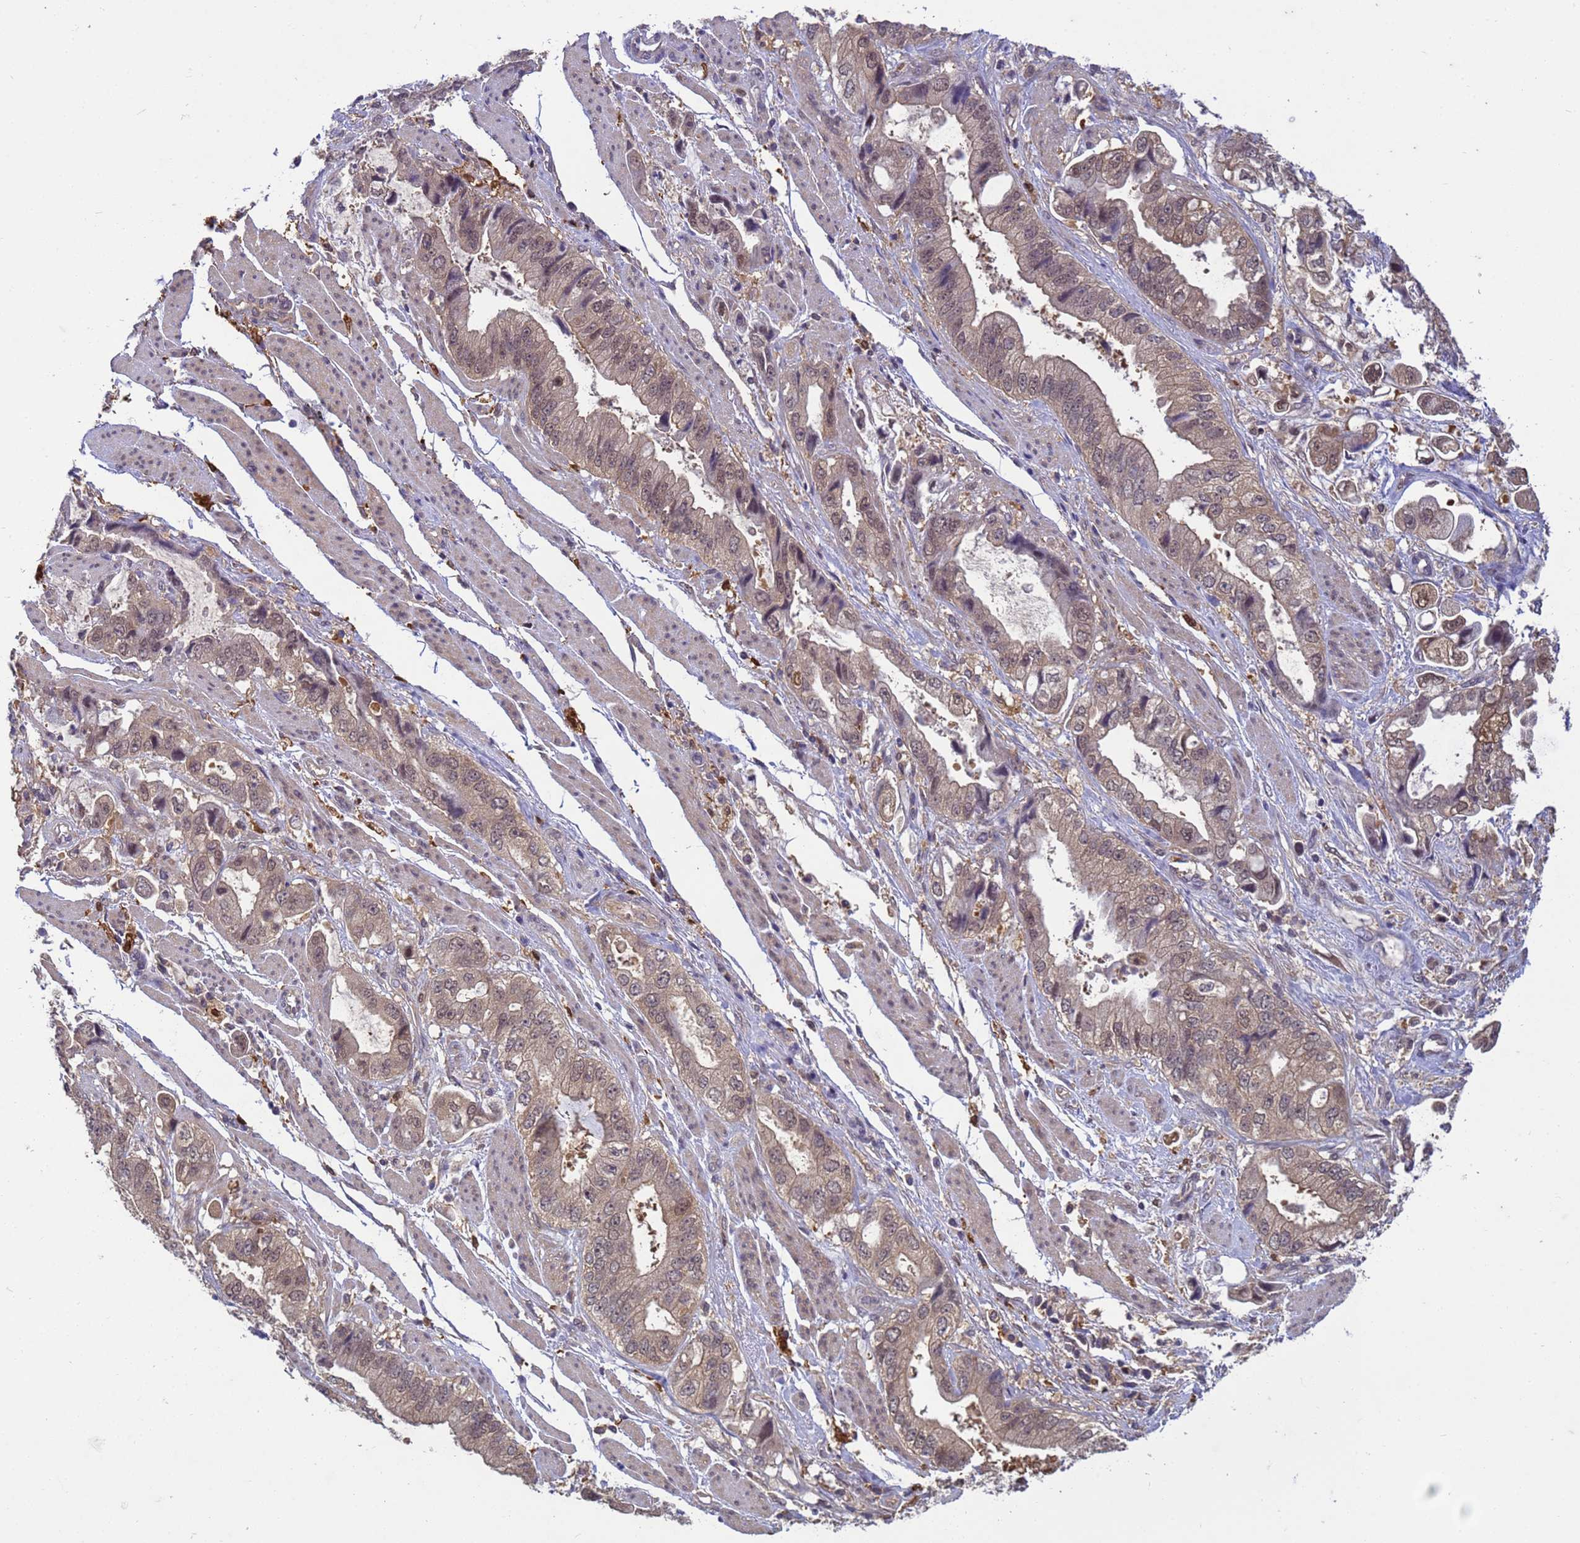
{"staining": {"intensity": "weak", "quantity": "25%-75%", "location": "cytoplasmic/membranous,nuclear"}, "tissue": "stomach cancer", "cell_type": "Tumor cells", "image_type": "cancer", "snomed": [{"axis": "morphology", "description": "Adenocarcinoma, NOS"}, {"axis": "topography", "description": "Stomach"}], "caption": "This image displays stomach cancer (adenocarcinoma) stained with immunohistochemistry (IHC) to label a protein in brown. The cytoplasmic/membranous and nuclear of tumor cells show weak positivity for the protein. Nuclei are counter-stained blue.", "gene": "NPEPPS", "patient": {"sex": "male", "age": 62}}